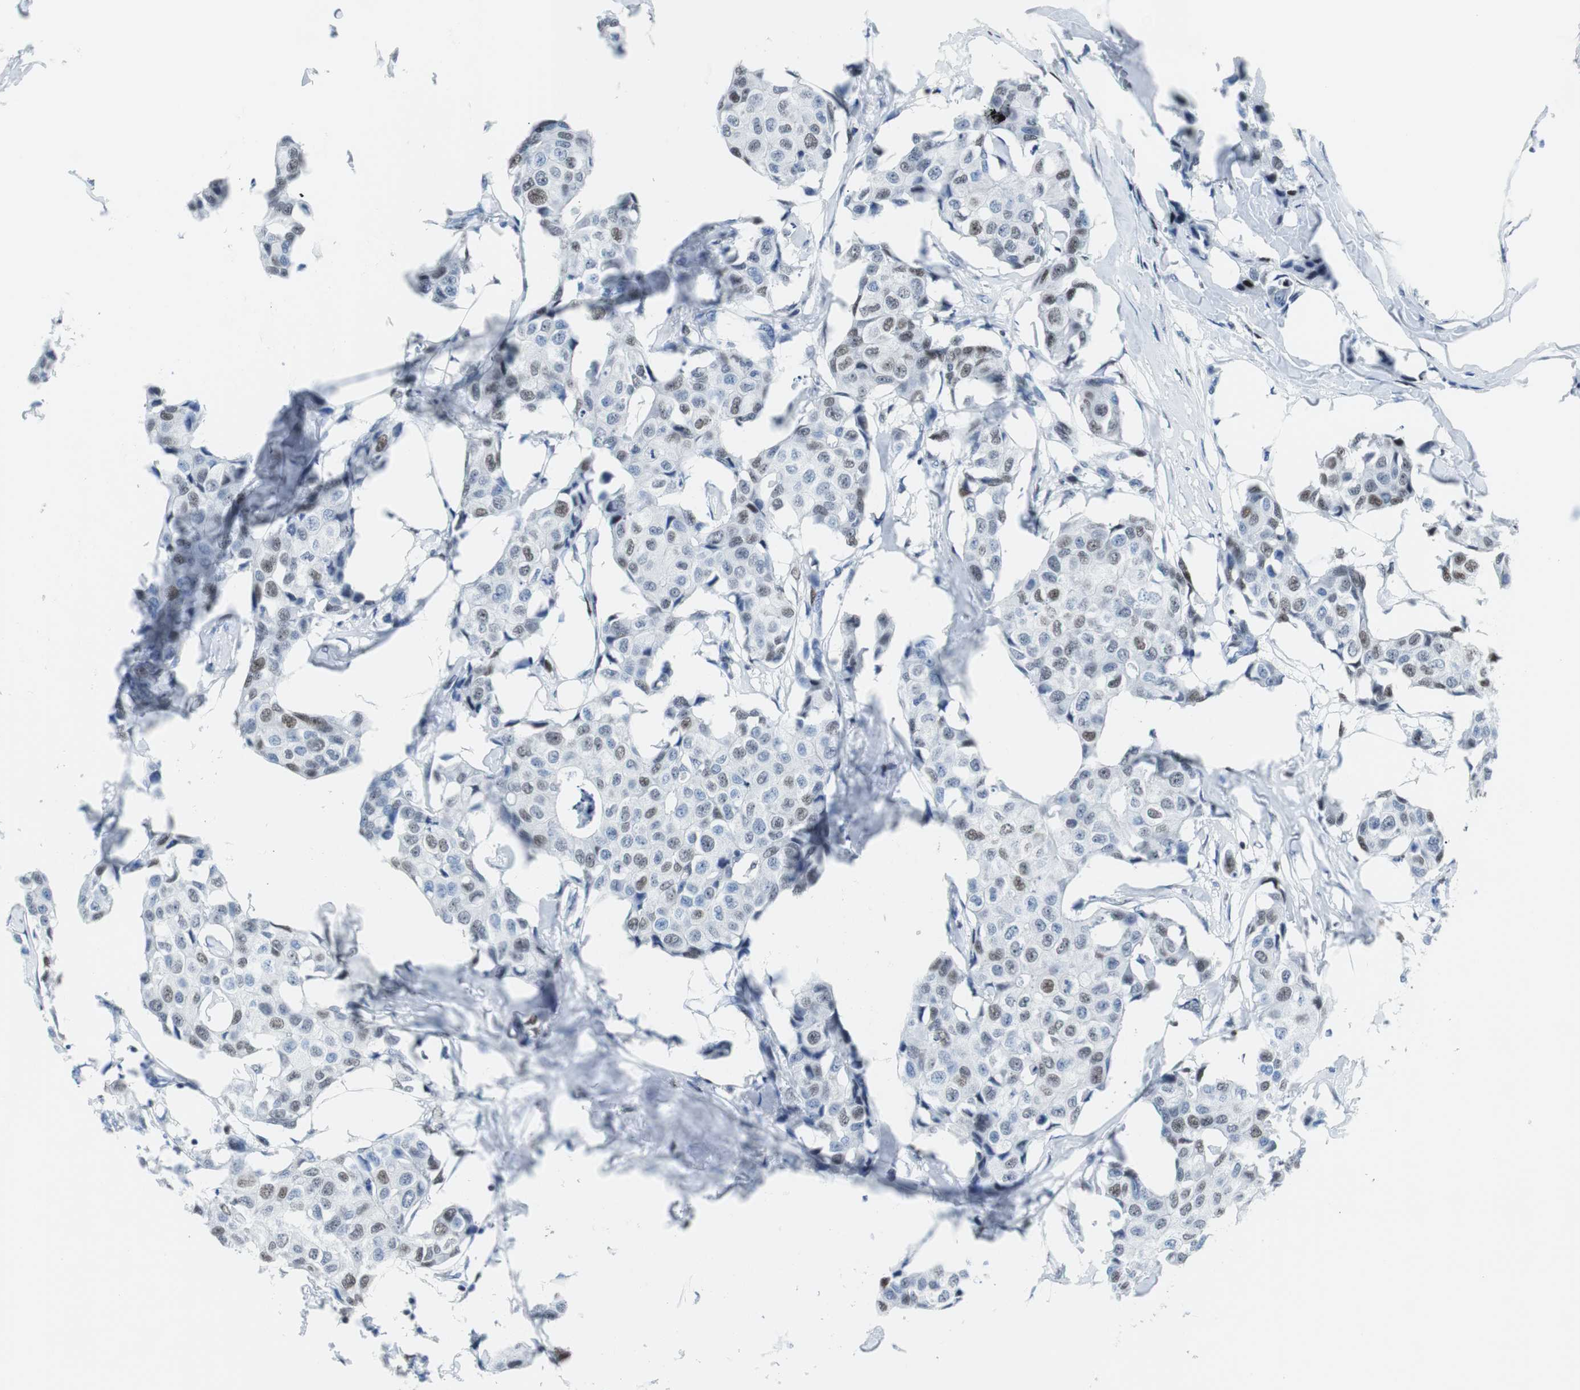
{"staining": {"intensity": "weak", "quantity": "<25%", "location": "nuclear"}, "tissue": "breast cancer", "cell_type": "Tumor cells", "image_type": "cancer", "snomed": [{"axis": "morphology", "description": "Duct carcinoma"}, {"axis": "topography", "description": "Breast"}], "caption": "Breast invasive ductal carcinoma was stained to show a protein in brown. There is no significant staining in tumor cells.", "gene": "JUN", "patient": {"sex": "female", "age": 80}}